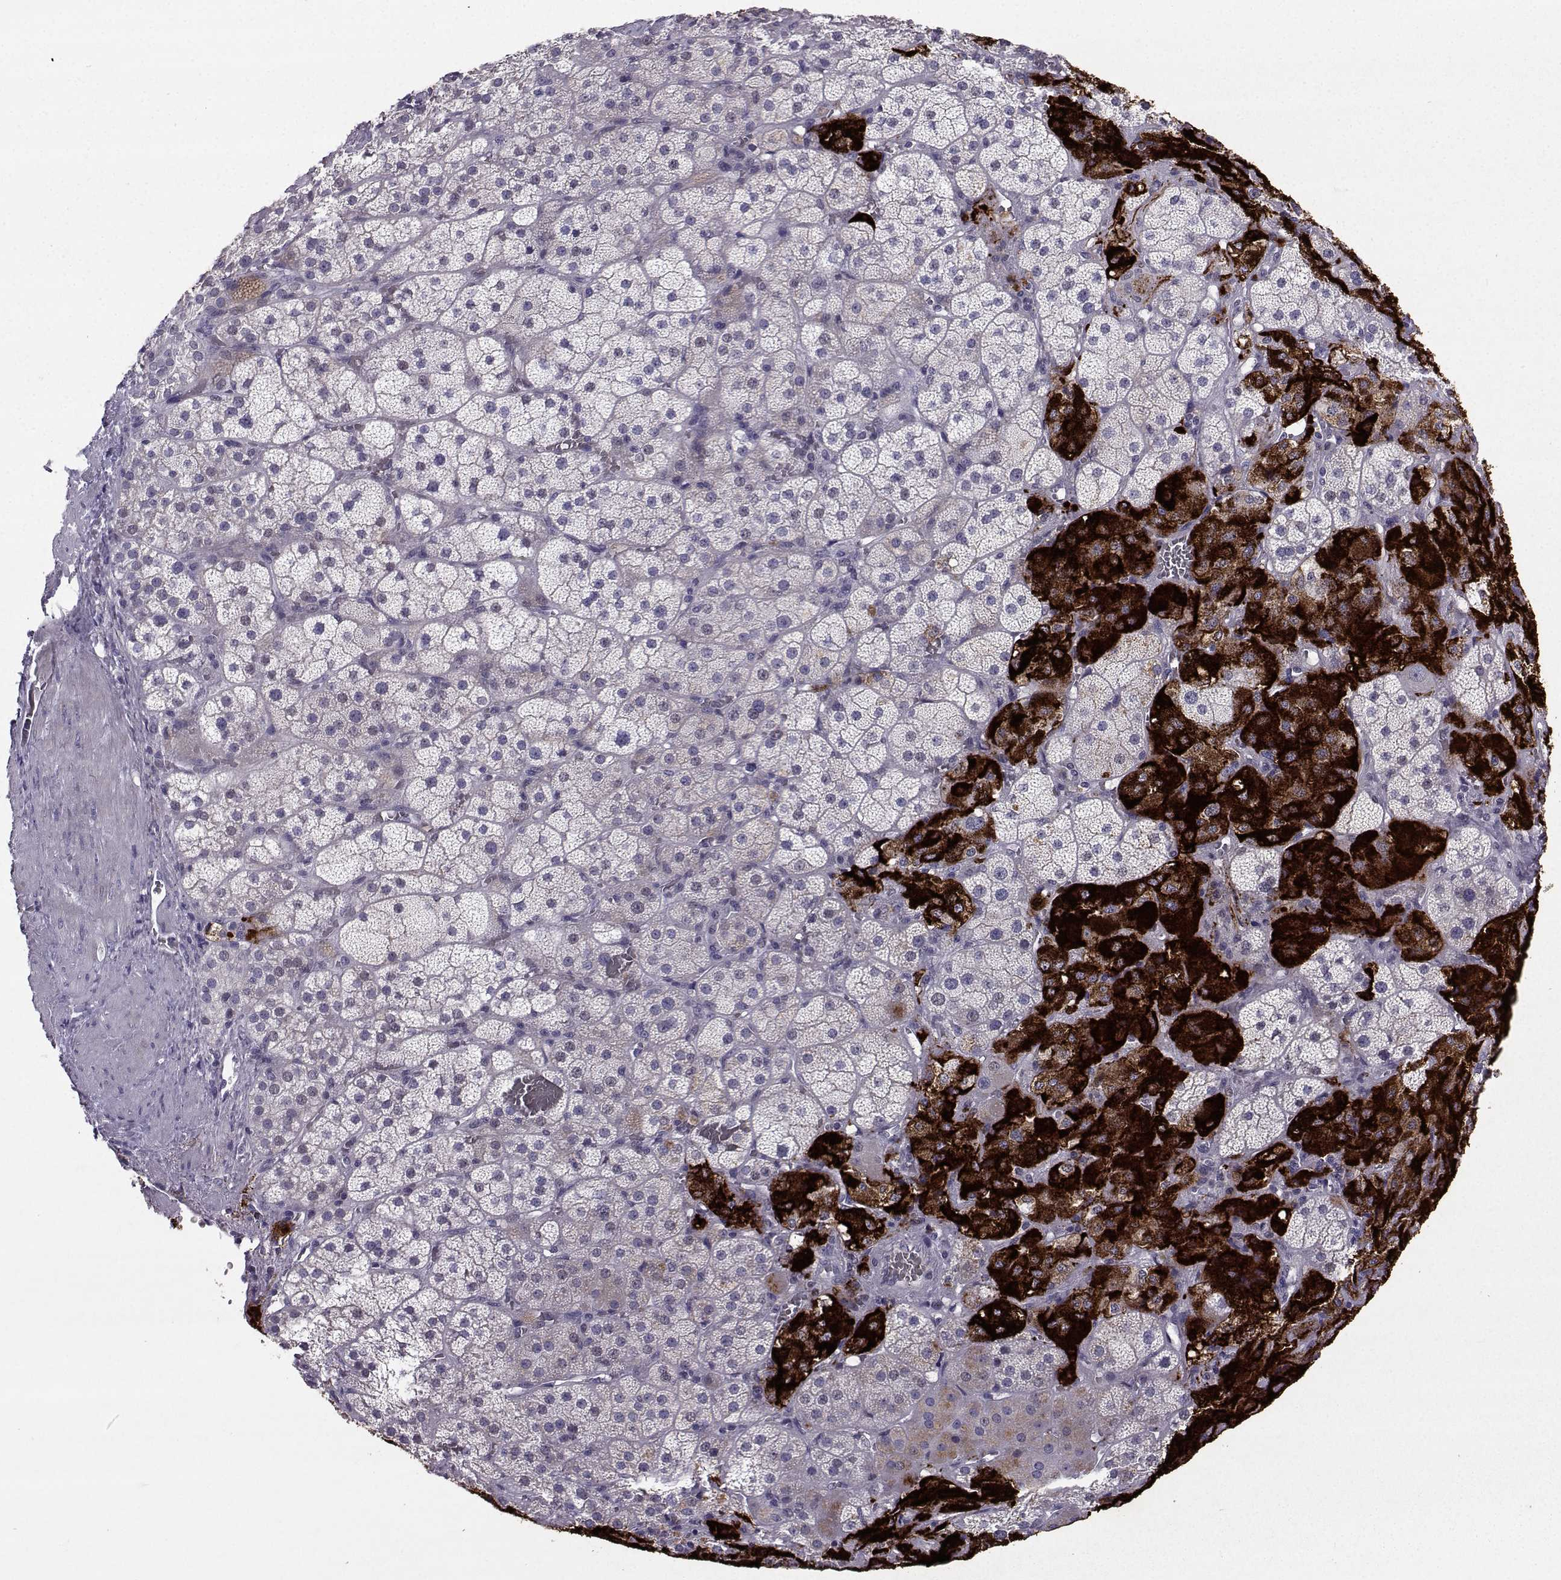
{"staining": {"intensity": "strong", "quantity": "<25%", "location": "cytoplasmic/membranous"}, "tissue": "adrenal gland", "cell_type": "Glandular cells", "image_type": "normal", "snomed": [{"axis": "morphology", "description": "Normal tissue, NOS"}, {"axis": "topography", "description": "Adrenal gland"}], "caption": "Adrenal gland stained for a protein demonstrates strong cytoplasmic/membranous positivity in glandular cells. (Stains: DAB (3,3'-diaminobenzidine) in brown, nuclei in blue, Microscopy: brightfield microscopy at high magnification).", "gene": "CARTPT", "patient": {"sex": "male", "age": 57}}